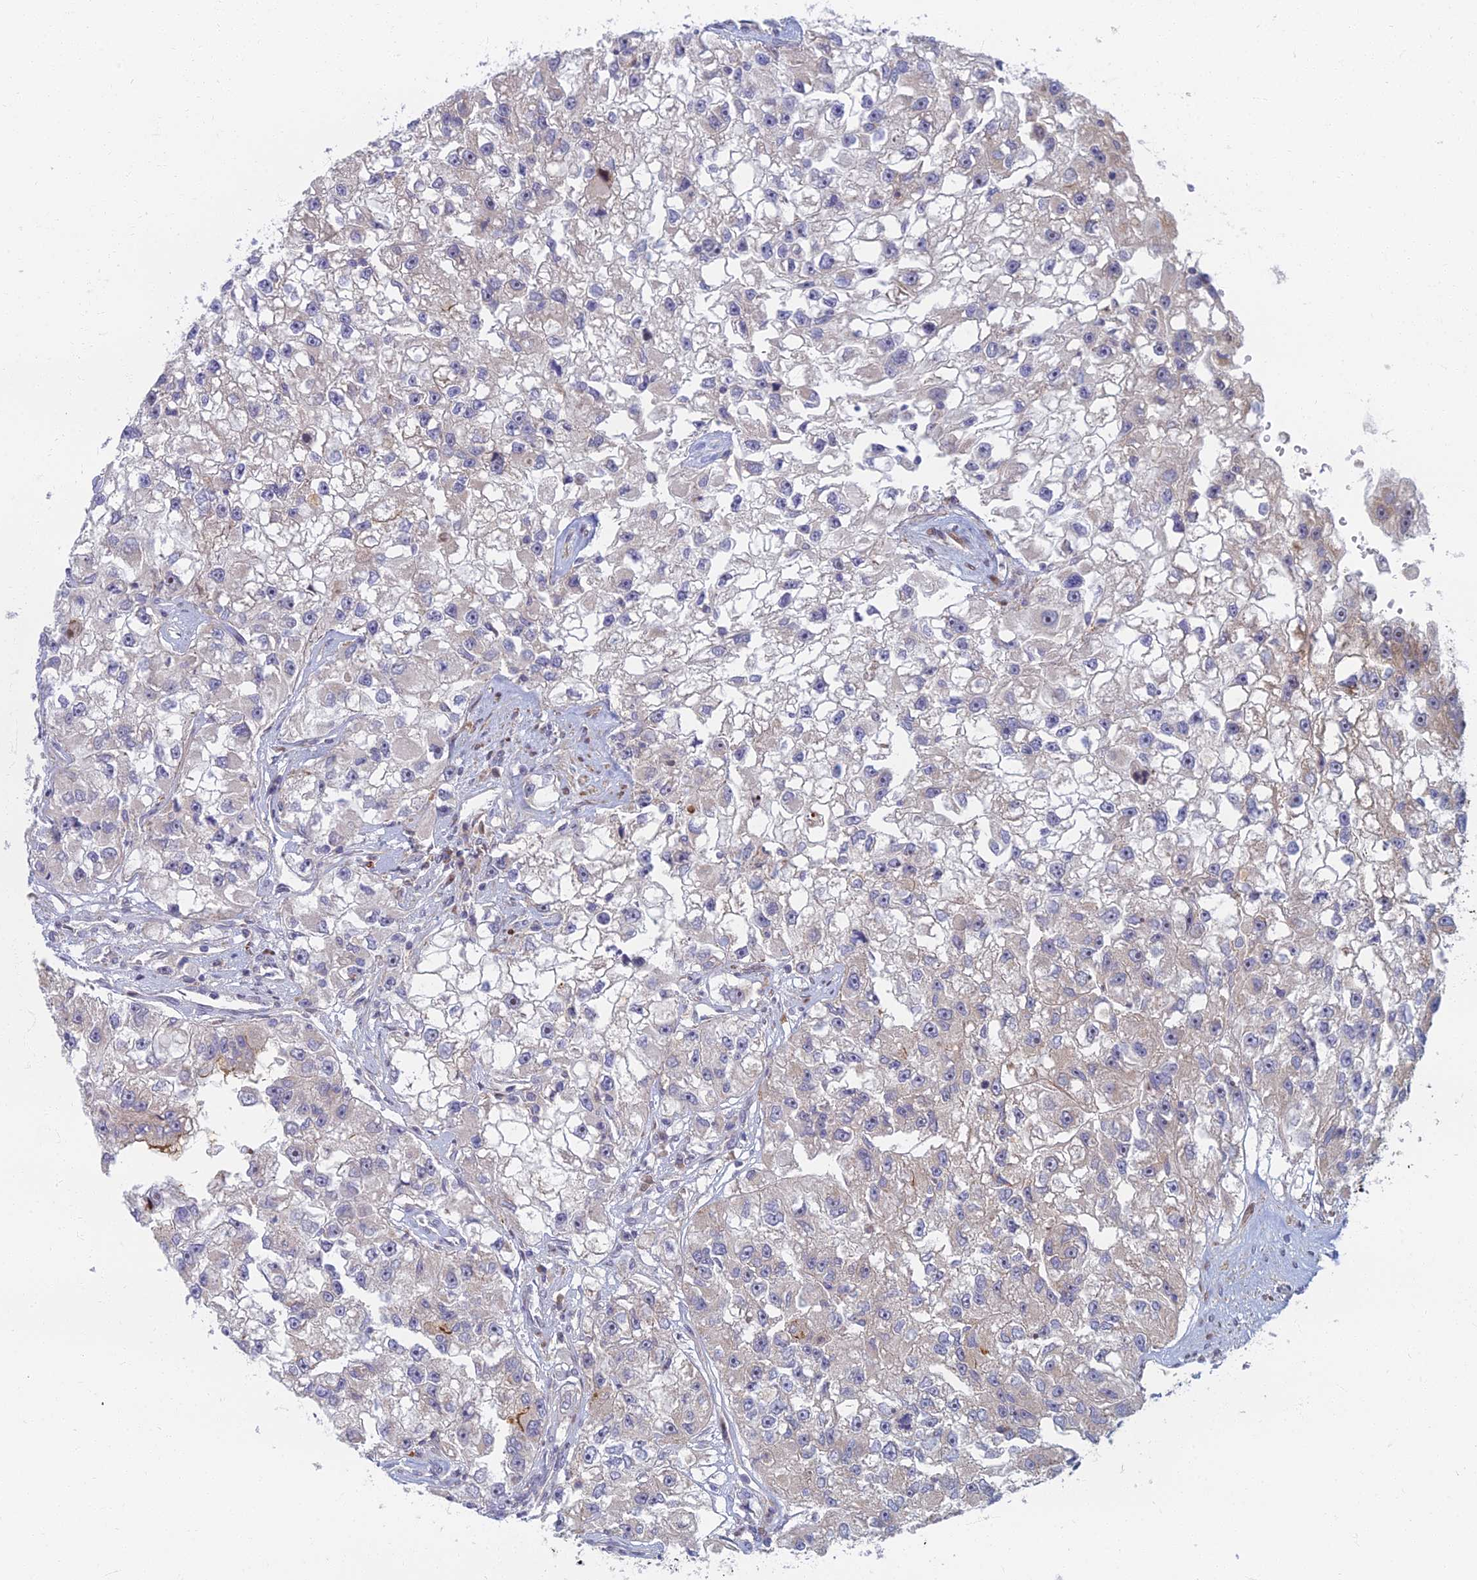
{"staining": {"intensity": "negative", "quantity": "none", "location": "none"}, "tissue": "renal cancer", "cell_type": "Tumor cells", "image_type": "cancer", "snomed": [{"axis": "morphology", "description": "Adenocarcinoma, NOS"}, {"axis": "topography", "description": "Kidney"}], "caption": "Human renal cancer stained for a protein using IHC shows no staining in tumor cells.", "gene": "C15orf40", "patient": {"sex": "male", "age": 63}}